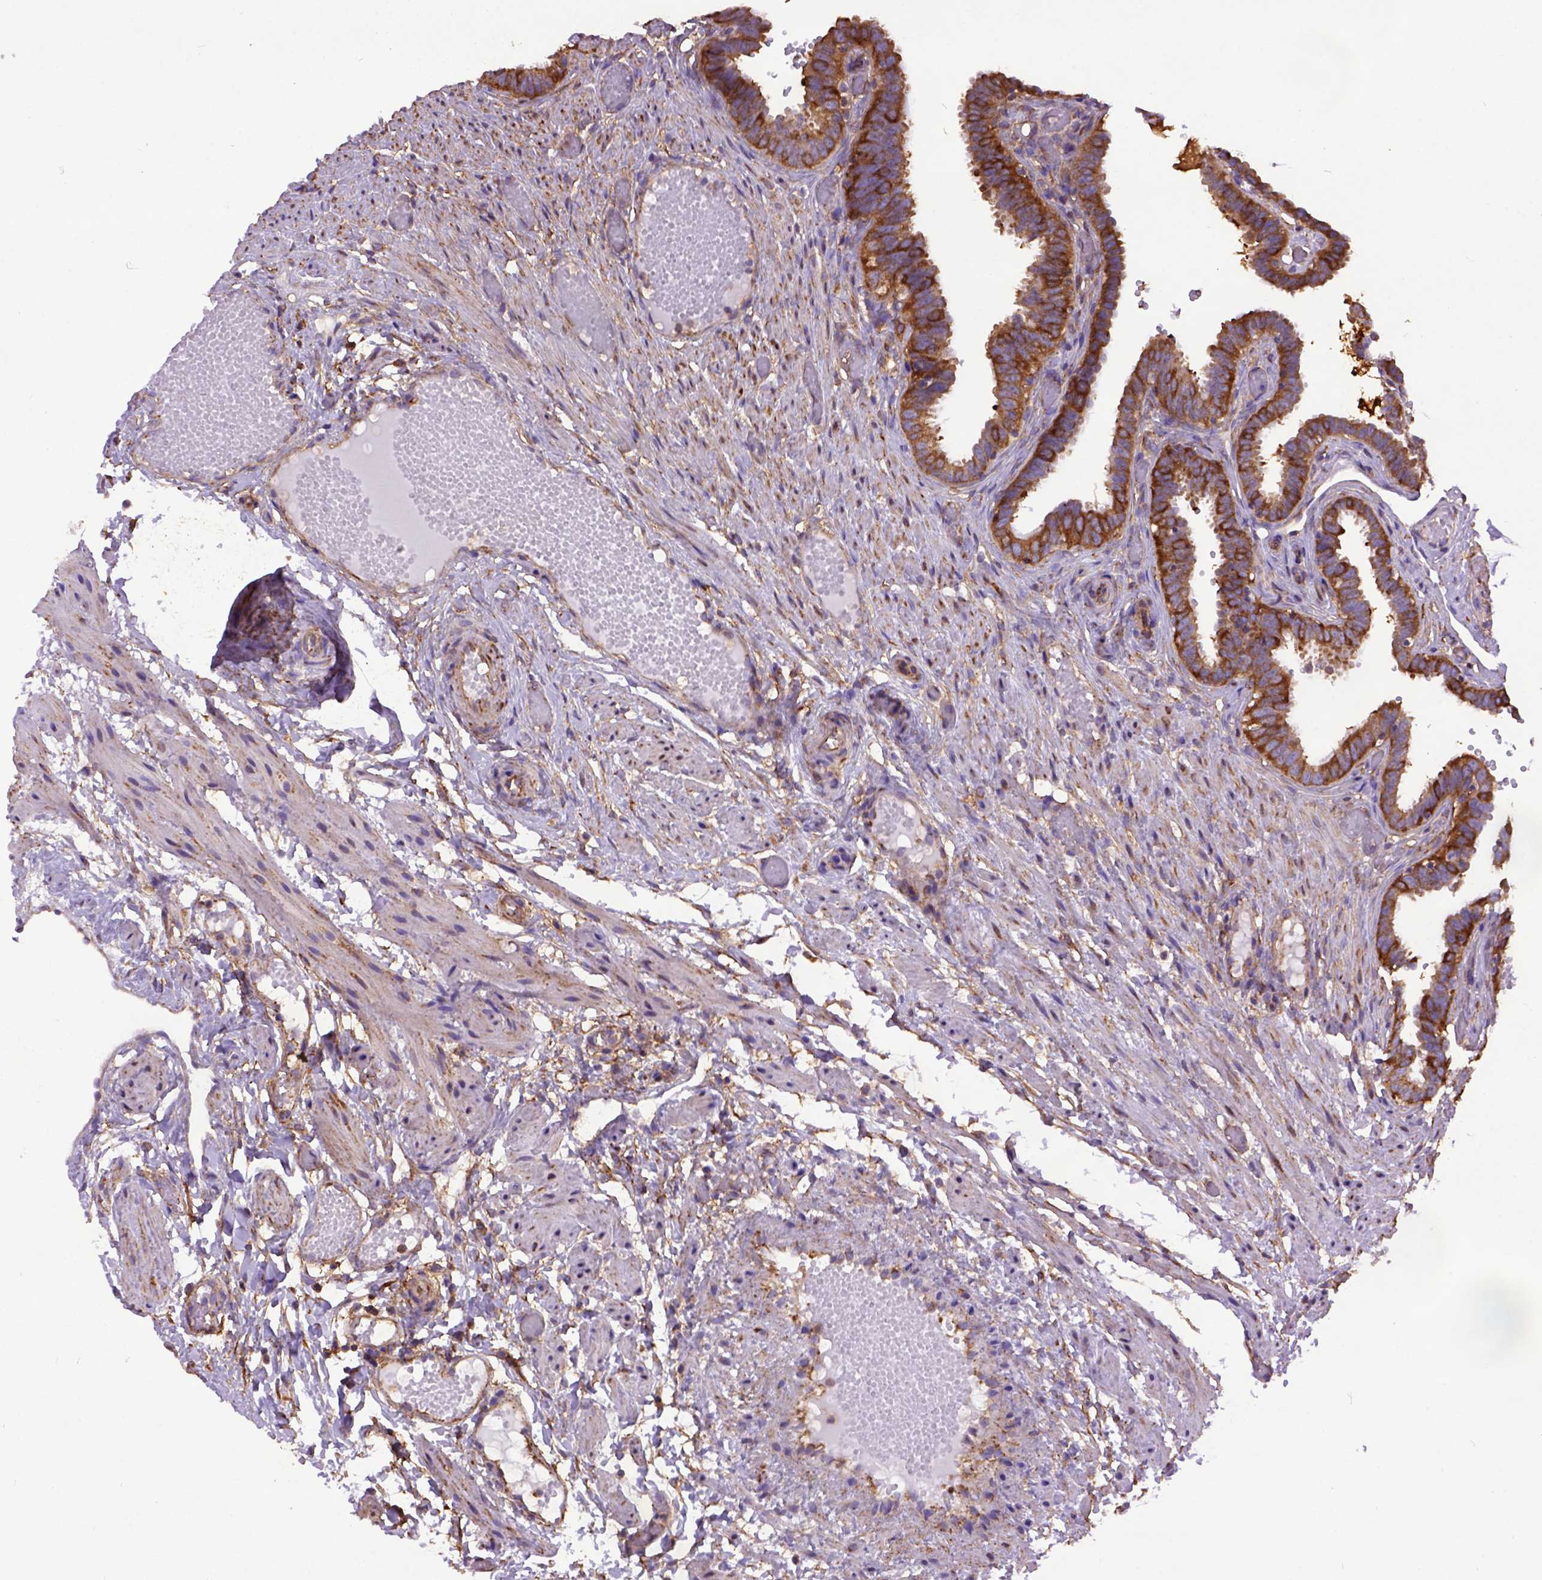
{"staining": {"intensity": "moderate", "quantity": ">75%", "location": "cytoplasmic/membranous"}, "tissue": "fallopian tube", "cell_type": "Glandular cells", "image_type": "normal", "snomed": [{"axis": "morphology", "description": "Normal tissue, NOS"}, {"axis": "topography", "description": "Fallopian tube"}], "caption": "Immunohistochemistry staining of unremarkable fallopian tube, which shows medium levels of moderate cytoplasmic/membranous positivity in approximately >75% of glandular cells indicating moderate cytoplasmic/membranous protein staining. The staining was performed using DAB (3,3'-diaminobenzidine) (brown) for protein detection and nuclei were counterstained in hematoxylin (blue).", "gene": "MVP", "patient": {"sex": "female", "age": 37}}